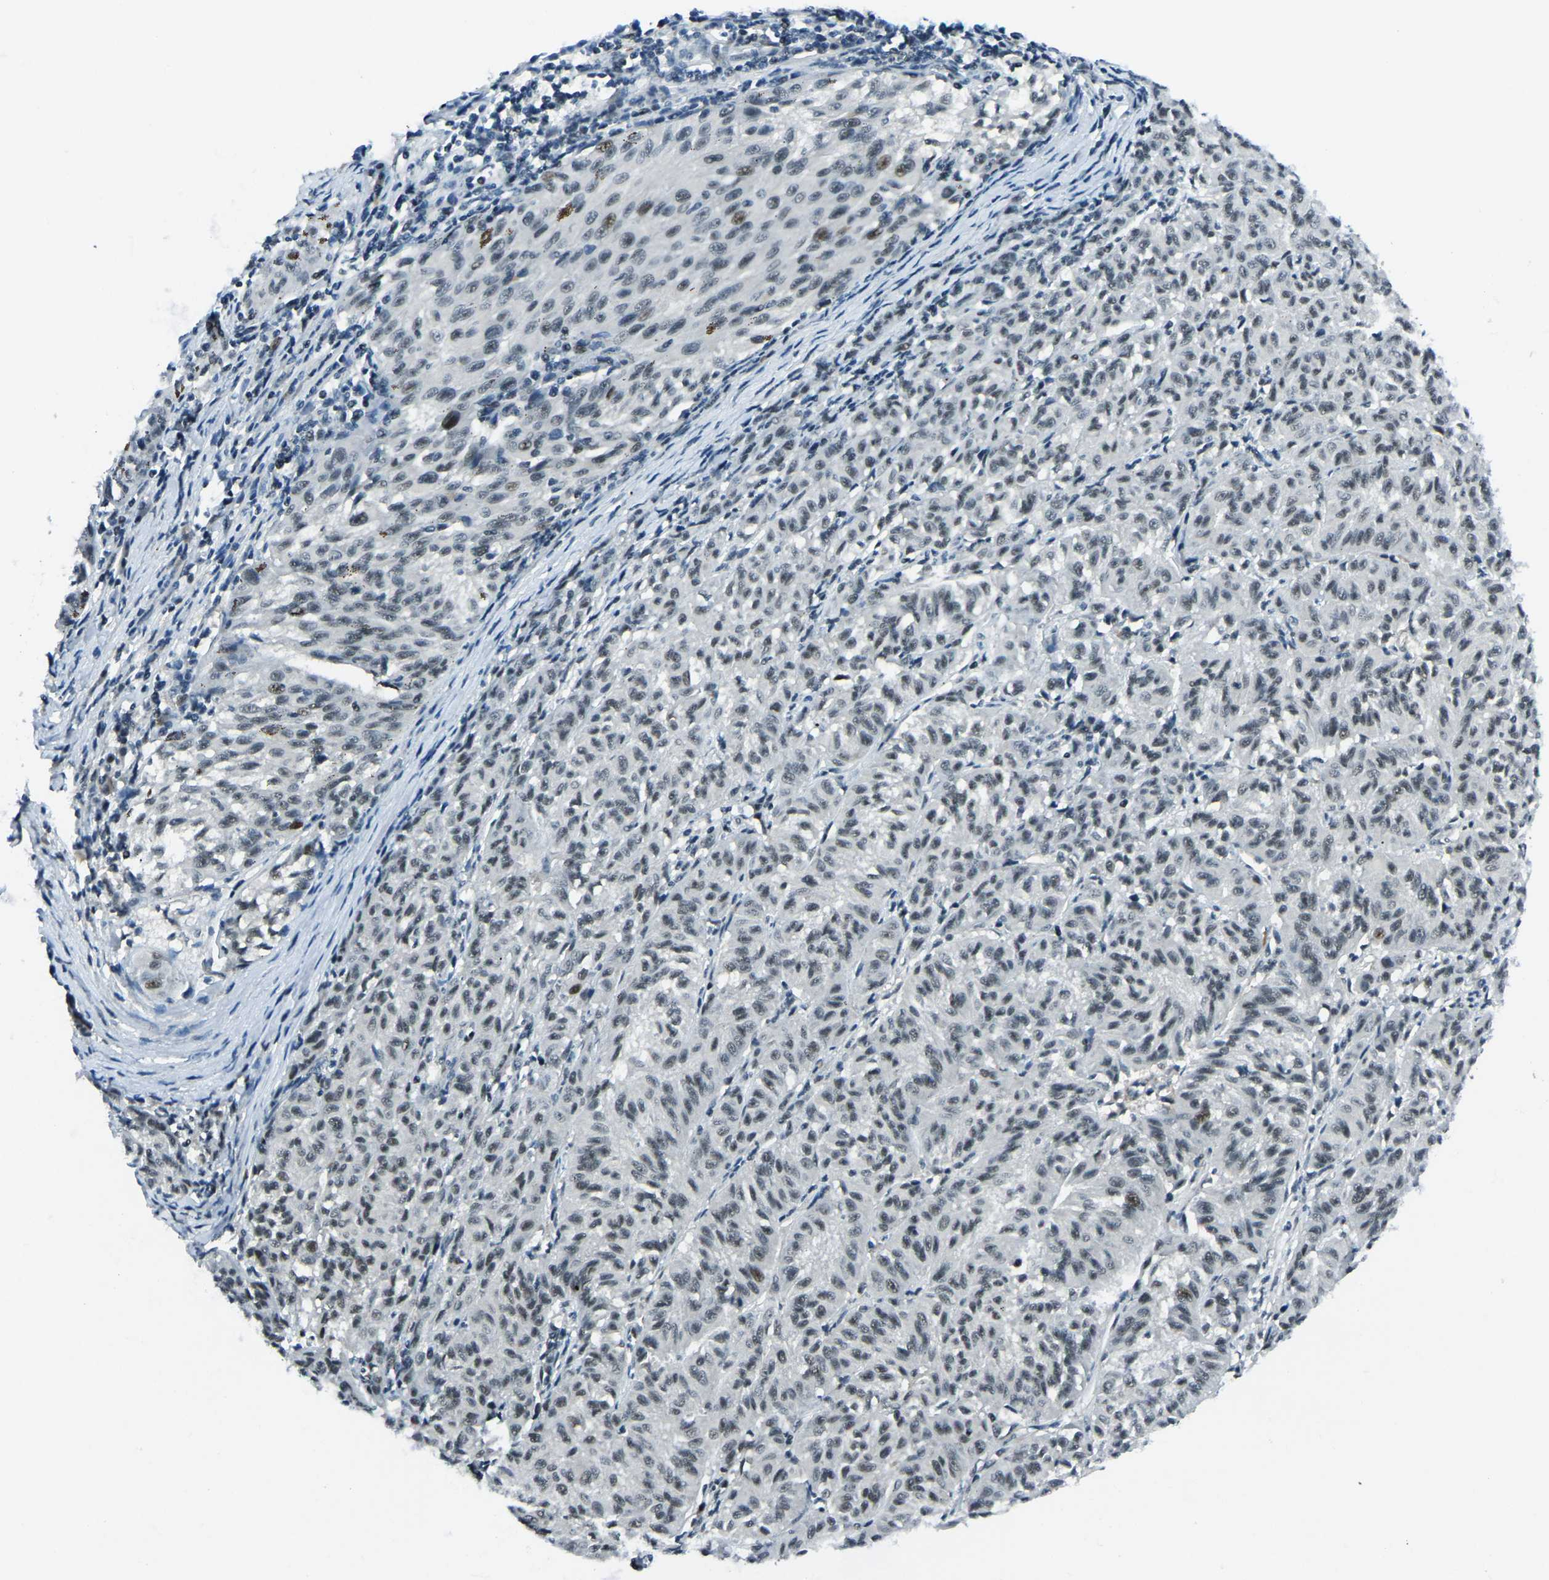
{"staining": {"intensity": "negative", "quantity": "none", "location": "none"}, "tissue": "melanoma", "cell_type": "Tumor cells", "image_type": "cancer", "snomed": [{"axis": "morphology", "description": "Malignant melanoma, NOS"}, {"axis": "topography", "description": "Skin"}], "caption": "Immunohistochemistry of melanoma reveals no expression in tumor cells. Brightfield microscopy of immunohistochemistry stained with DAB (3,3'-diaminobenzidine) (brown) and hematoxylin (blue), captured at high magnification.", "gene": "PRCC", "patient": {"sex": "female", "age": 72}}